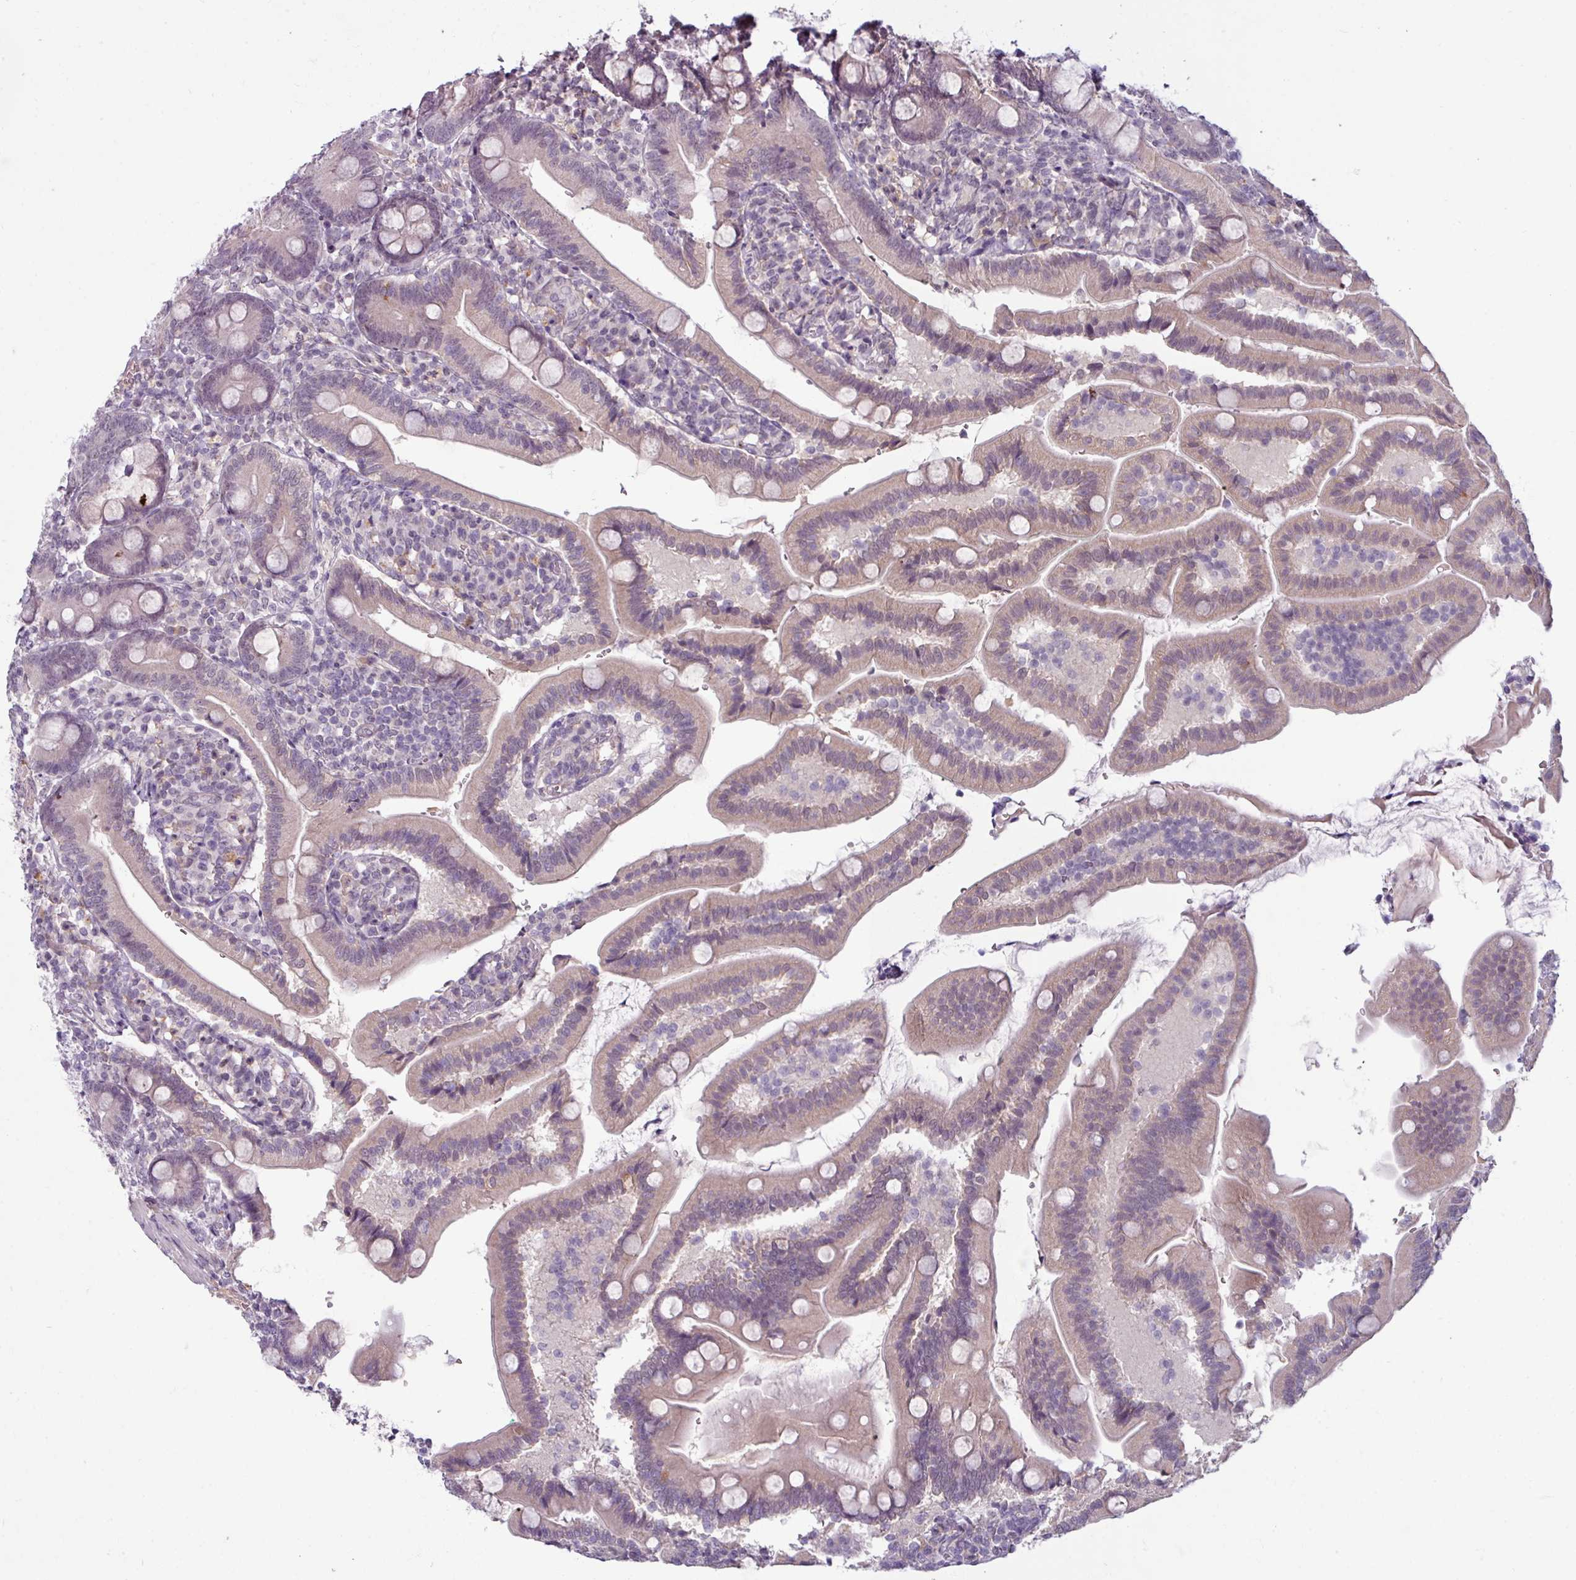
{"staining": {"intensity": "weak", "quantity": "25%-75%", "location": "cytoplasmic/membranous,nuclear"}, "tissue": "duodenum", "cell_type": "Glandular cells", "image_type": "normal", "snomed": [{"axis": "morphology", "description": "Normal tissue, NOS"}, {"axis": "topography", "description": "Duodenum"}], "caption": "Glandular cells exhibit low levels of weak cytoplasmic/membranous,nuclear staining in about 25%-75% of cells in benign duodenum. (brown staining indicates protein expression, while blue staining denotes nuclei).", "gene": "UVSSA", "patient": {"sex": "female", "age": 67}}